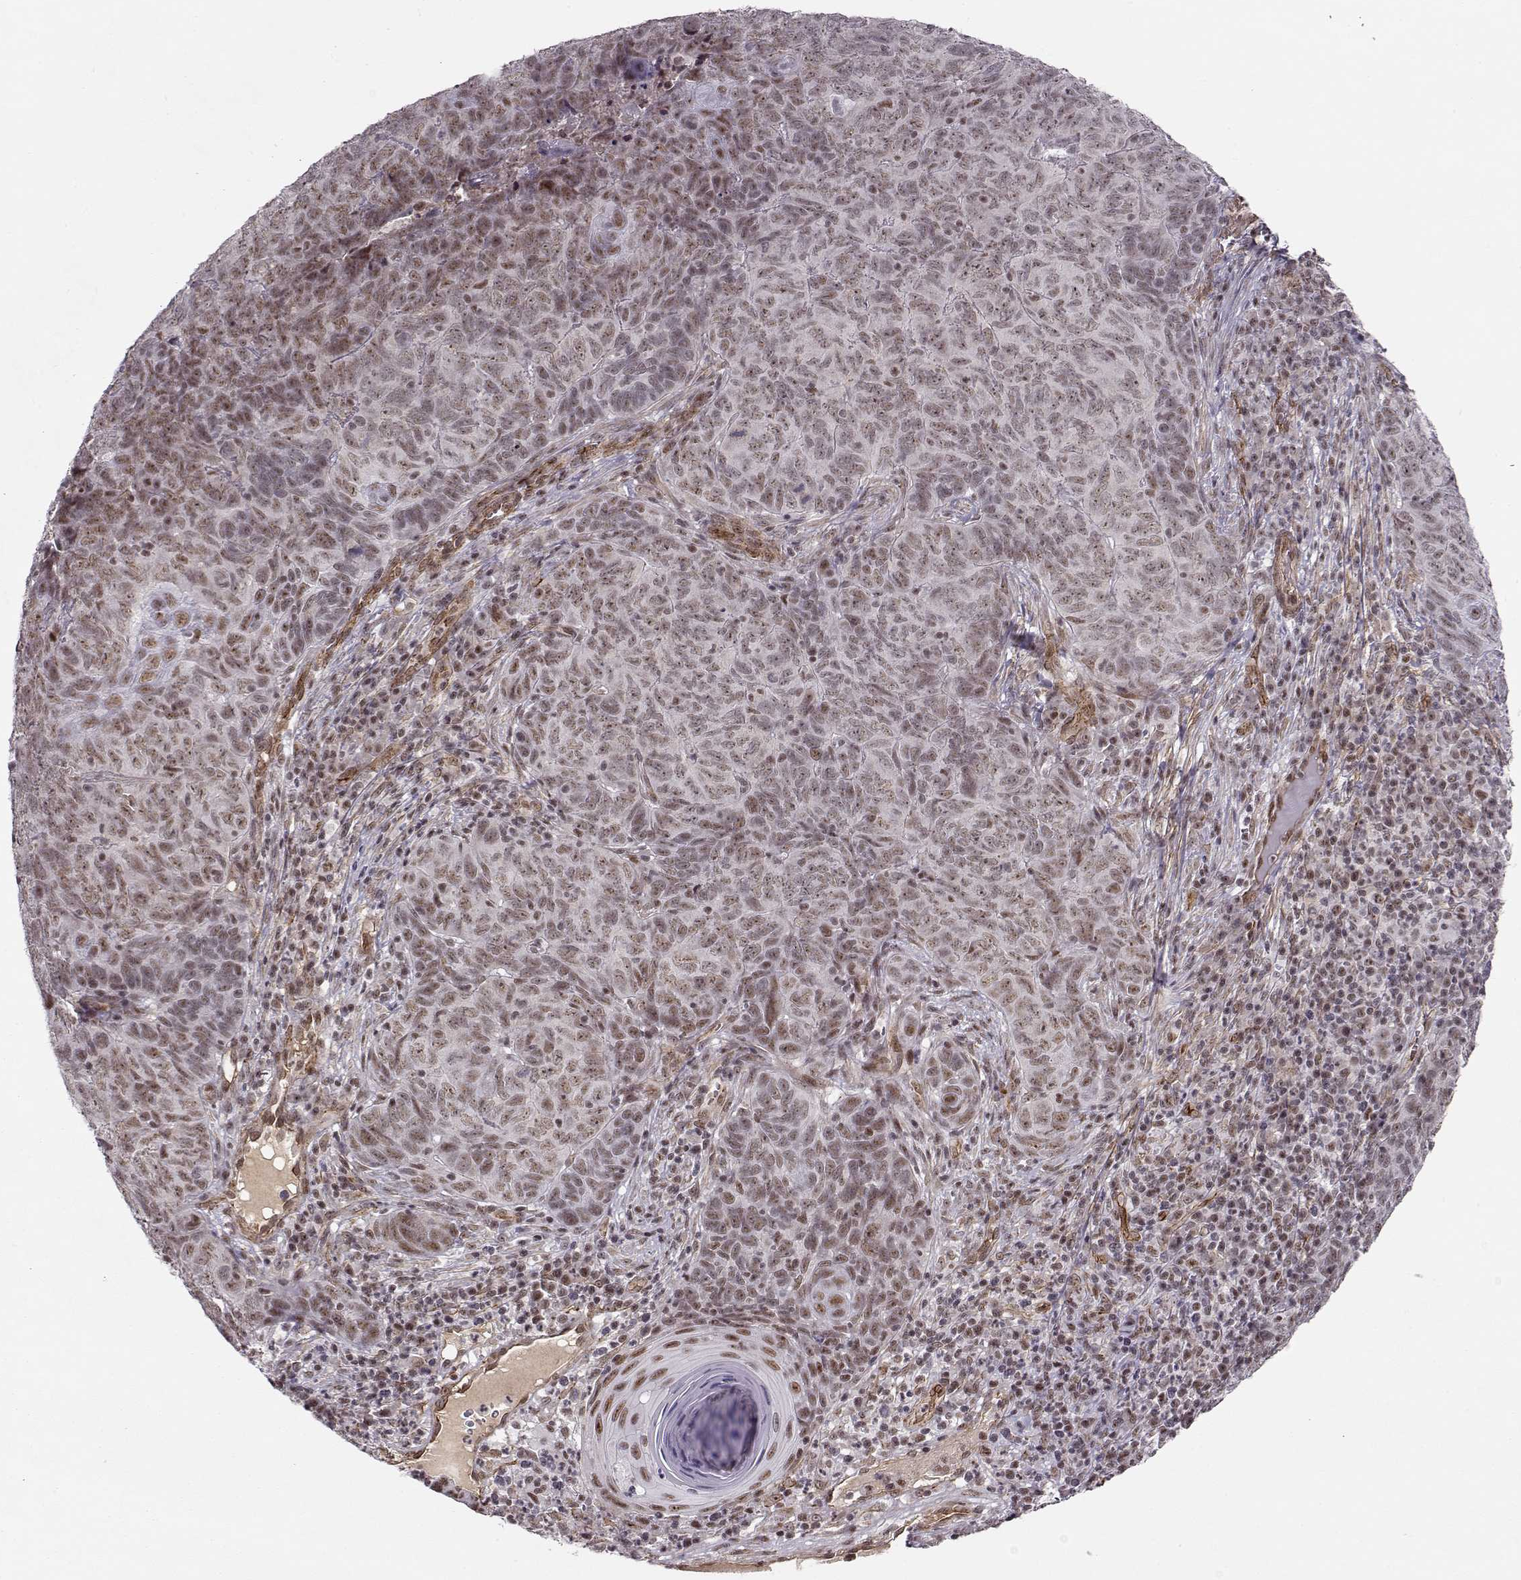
{"staining": {"intensity": "moderate", "quantity": "<25%", "location": "nuclear"}, "tissue": "skin cancer", "cell_type": "Tumor cells", "image_type": "cancer", "snomed": [{"axis": "morphology", "description": "Squamous cell carcinoma, NOS"}, {"axis": "topography", "description": "Skin"}, {"axis": "topography", "description": "Anal"}], "caption": "Moderate nuclear positivity is present in approximately <25% of tumor cells in skin cancer.", "gene": "CIR1", "patient": {"sex": "female", "age": 51}}